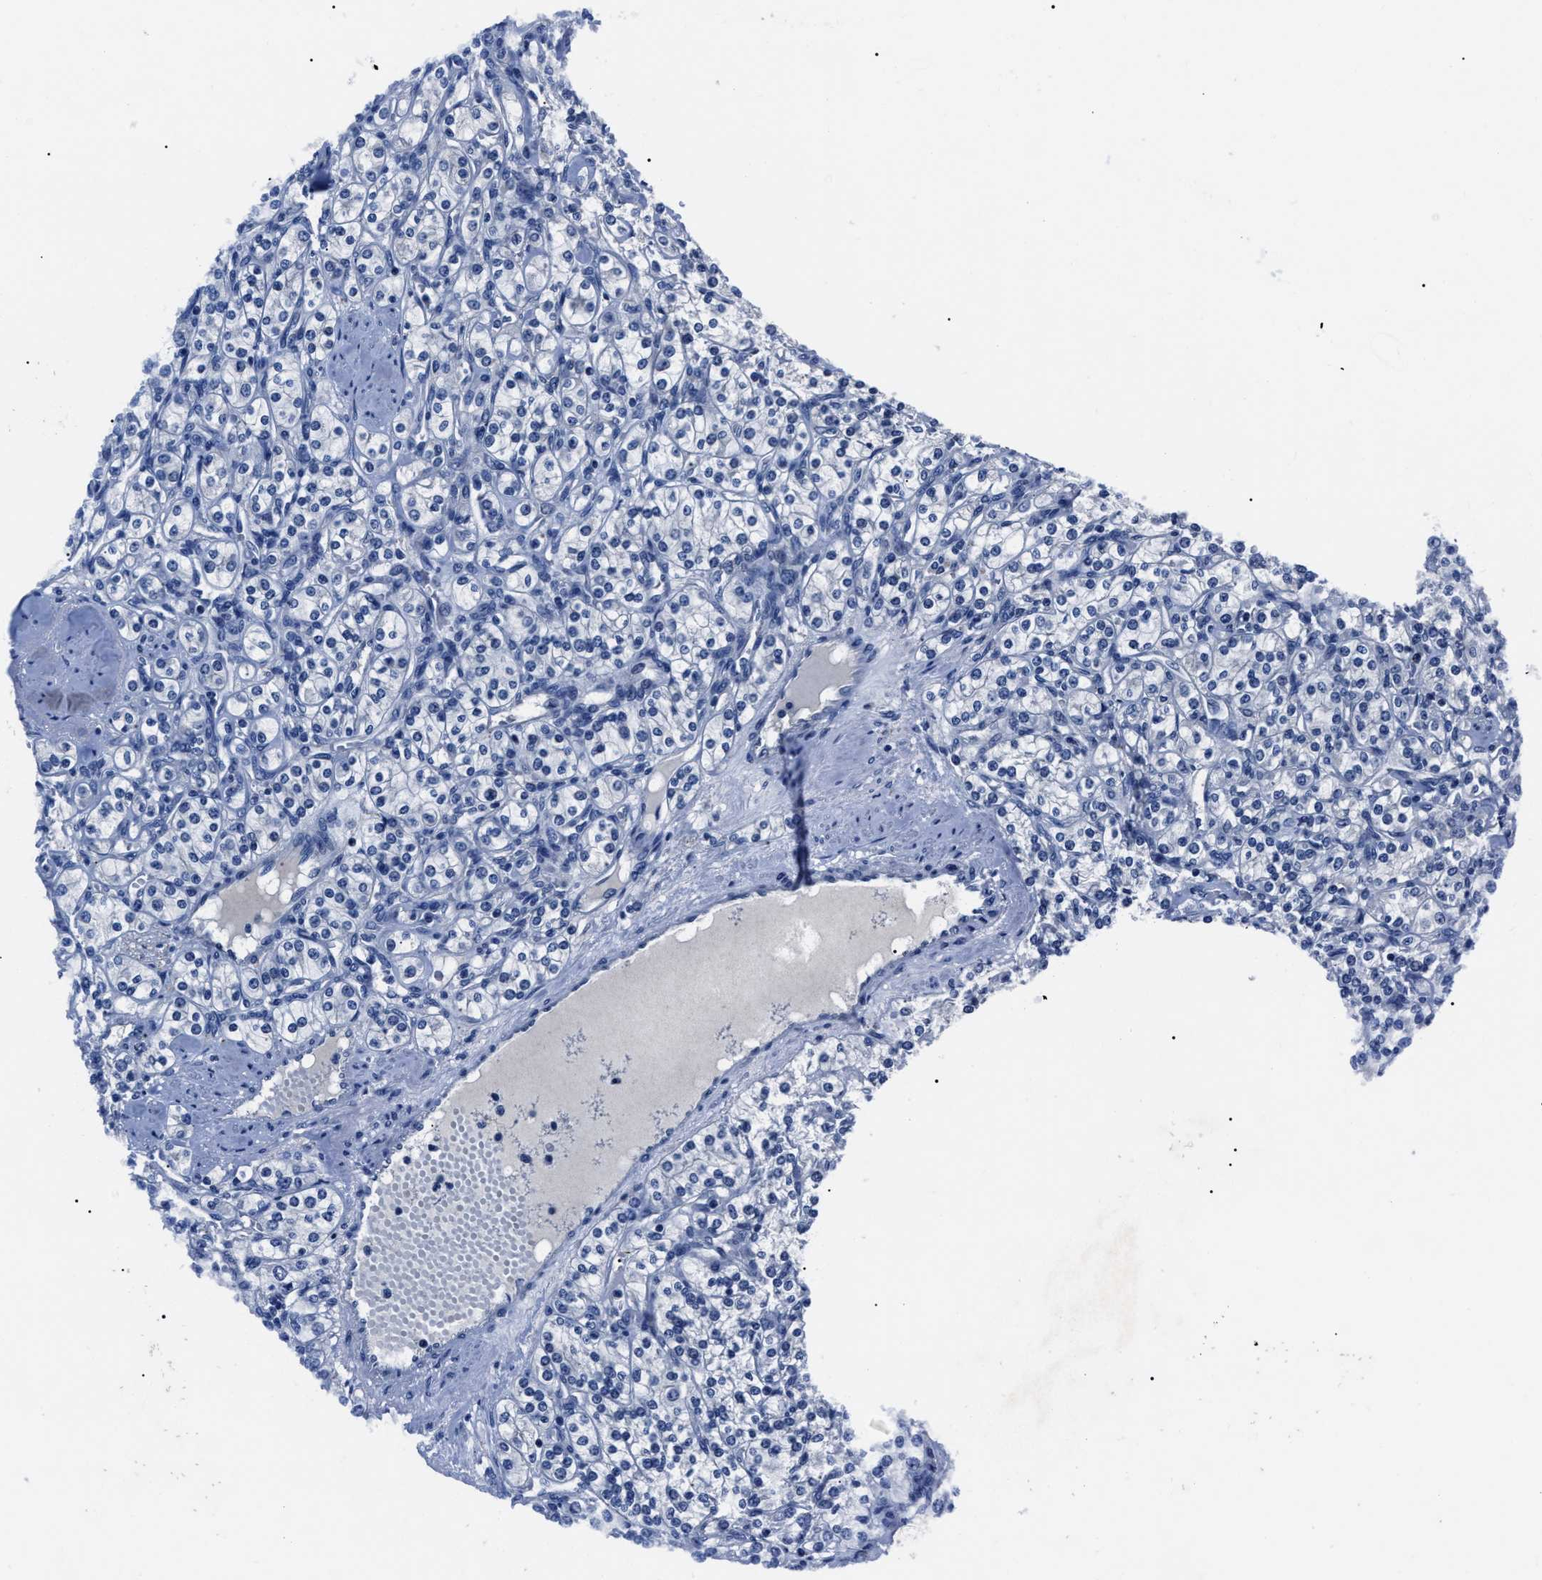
{"staining": {"intensity": "negative", "quantity": "none", "location": "none"}, "tissue": "renal cancer", "cell_type": "Tumor cells", "image_type": "cancer", "snomed": [{"axis": "morphology", "description": "Adenocarcinoma, NOS"}, {"axis": "topography", "description": "Kidney"}], "caption": "A high-resolution micrograph shows immunohistochemistry staining of adenocarcinoma (renal), which demonstrates no significant expression in tumor cells. (Stains: DAB IHC with hematoxylin counter stain, Microscopy: brightfield microscopy at high magnification).", "gene": "LRWD1", "patient": {"sex": "male", "age": 77}}